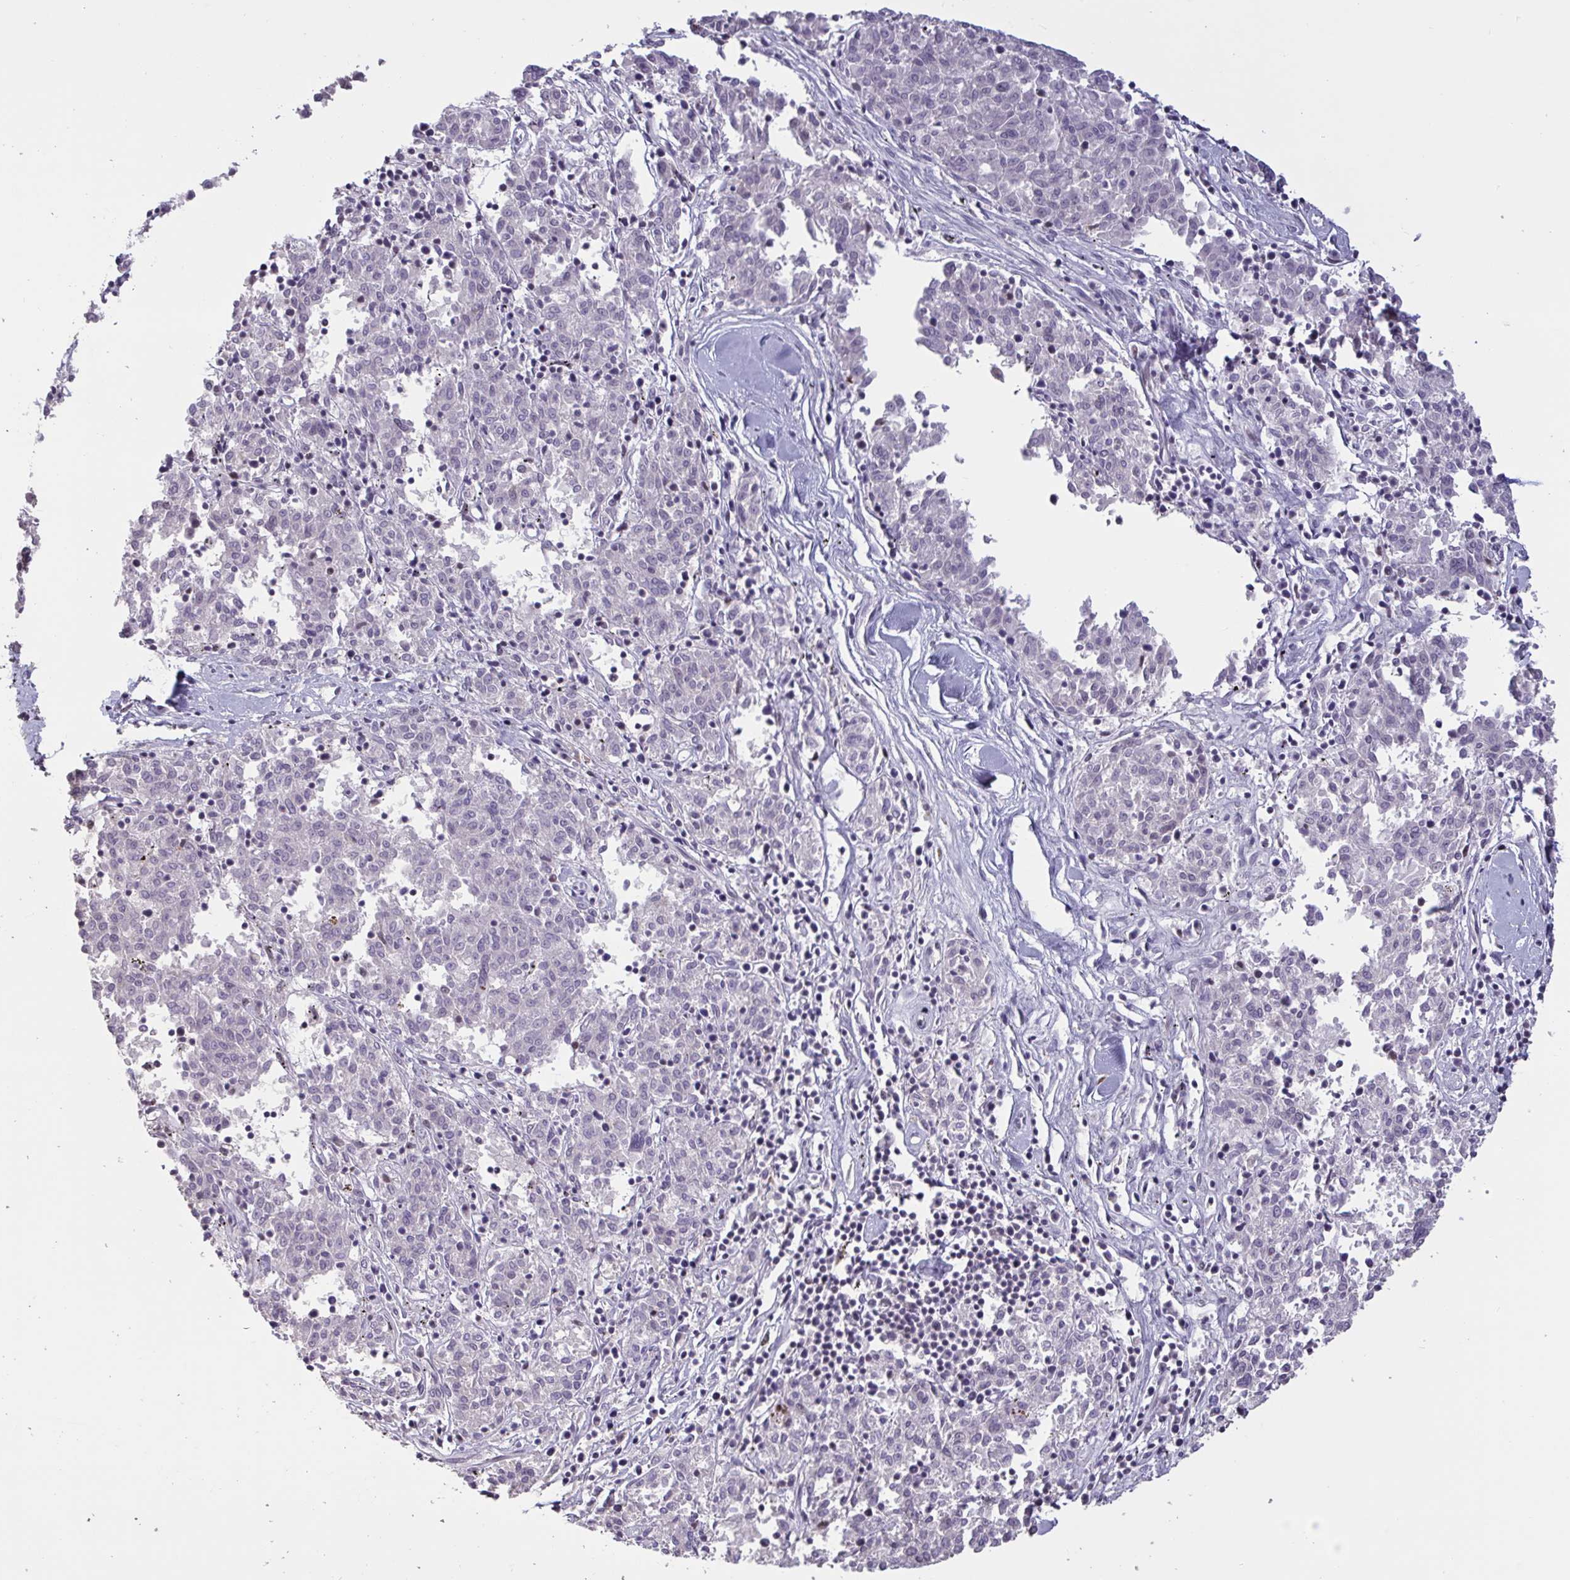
{"staining": {"intensity": "negative", "quantity": "none", "location": "none"}, "tissue": "melanoma", "cell_type": "Tumor cells", "image_type": "cancer", "snomed": [{"axis": "morphology", "description": "Malignant melanoma, NOS"}, {"axis": "topography", "description": "Skin"}], "caption": "Immunohistochemistry (IHC) of melanoma demonstrates no positivity in tumor cells.", "gene": "CBFA2T2", "patient": {"sex": "female", "age": 72}}